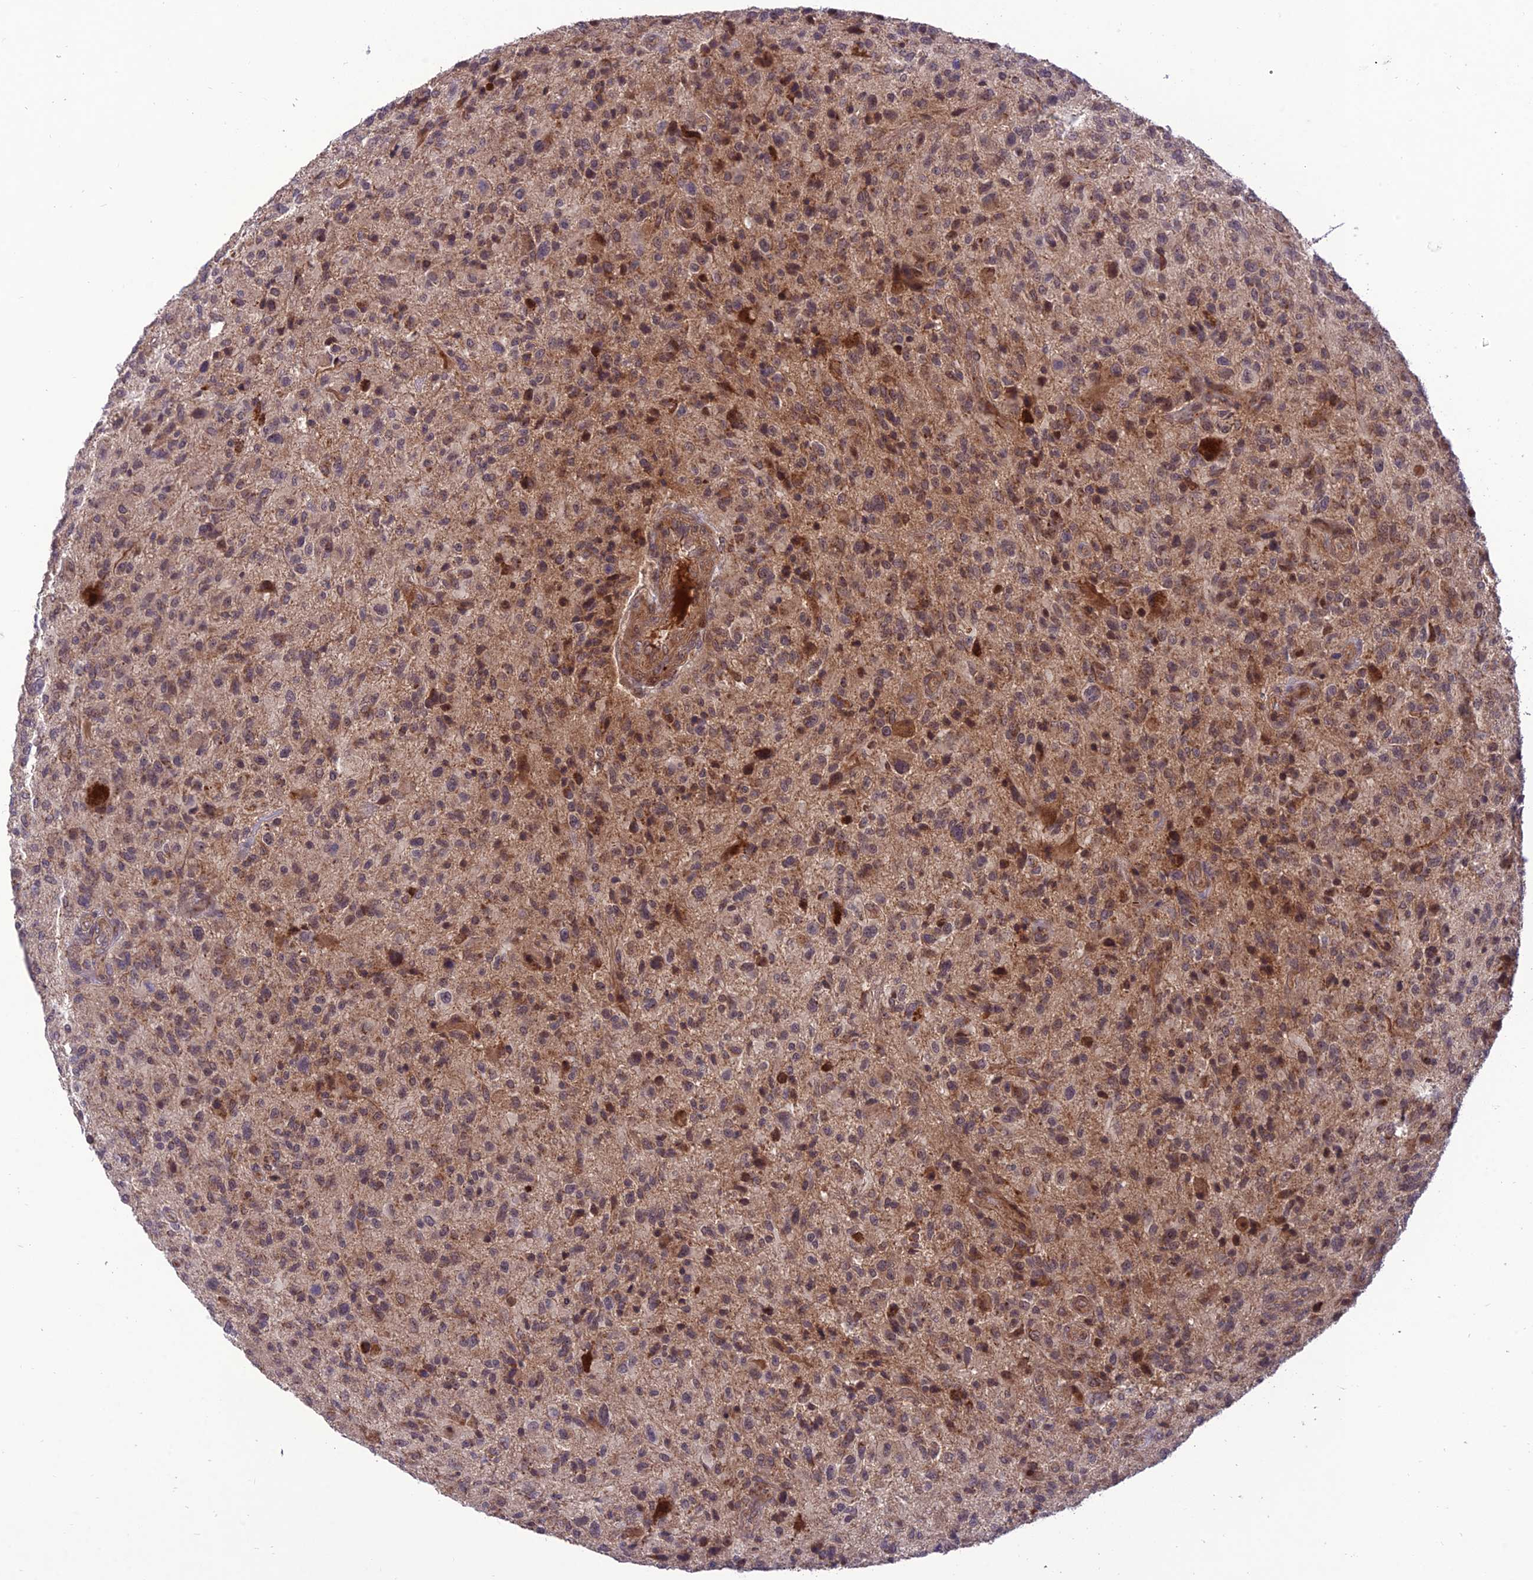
{"staining": {"intensity": "moderate", "quantity": "25%-75%", "location": "cytoplasmic/membranous"}, "tissue": "glioma", "cell_type": "Tumor cells", "image_type": "cancer", "snomed": [{"axis": "morphology", "description": "Glioma, malignant, High grade"}, {"axis": "topography", "description": "Brain"}], "caption": "Glioma was stained to show a protein in brown. There is medium levels of moderate cytoplasmic/membranous positivity in about 25%-75% of tumor cells.", "gene": "NDUFC1", "patient": {"sex": "male", "age": 47}}